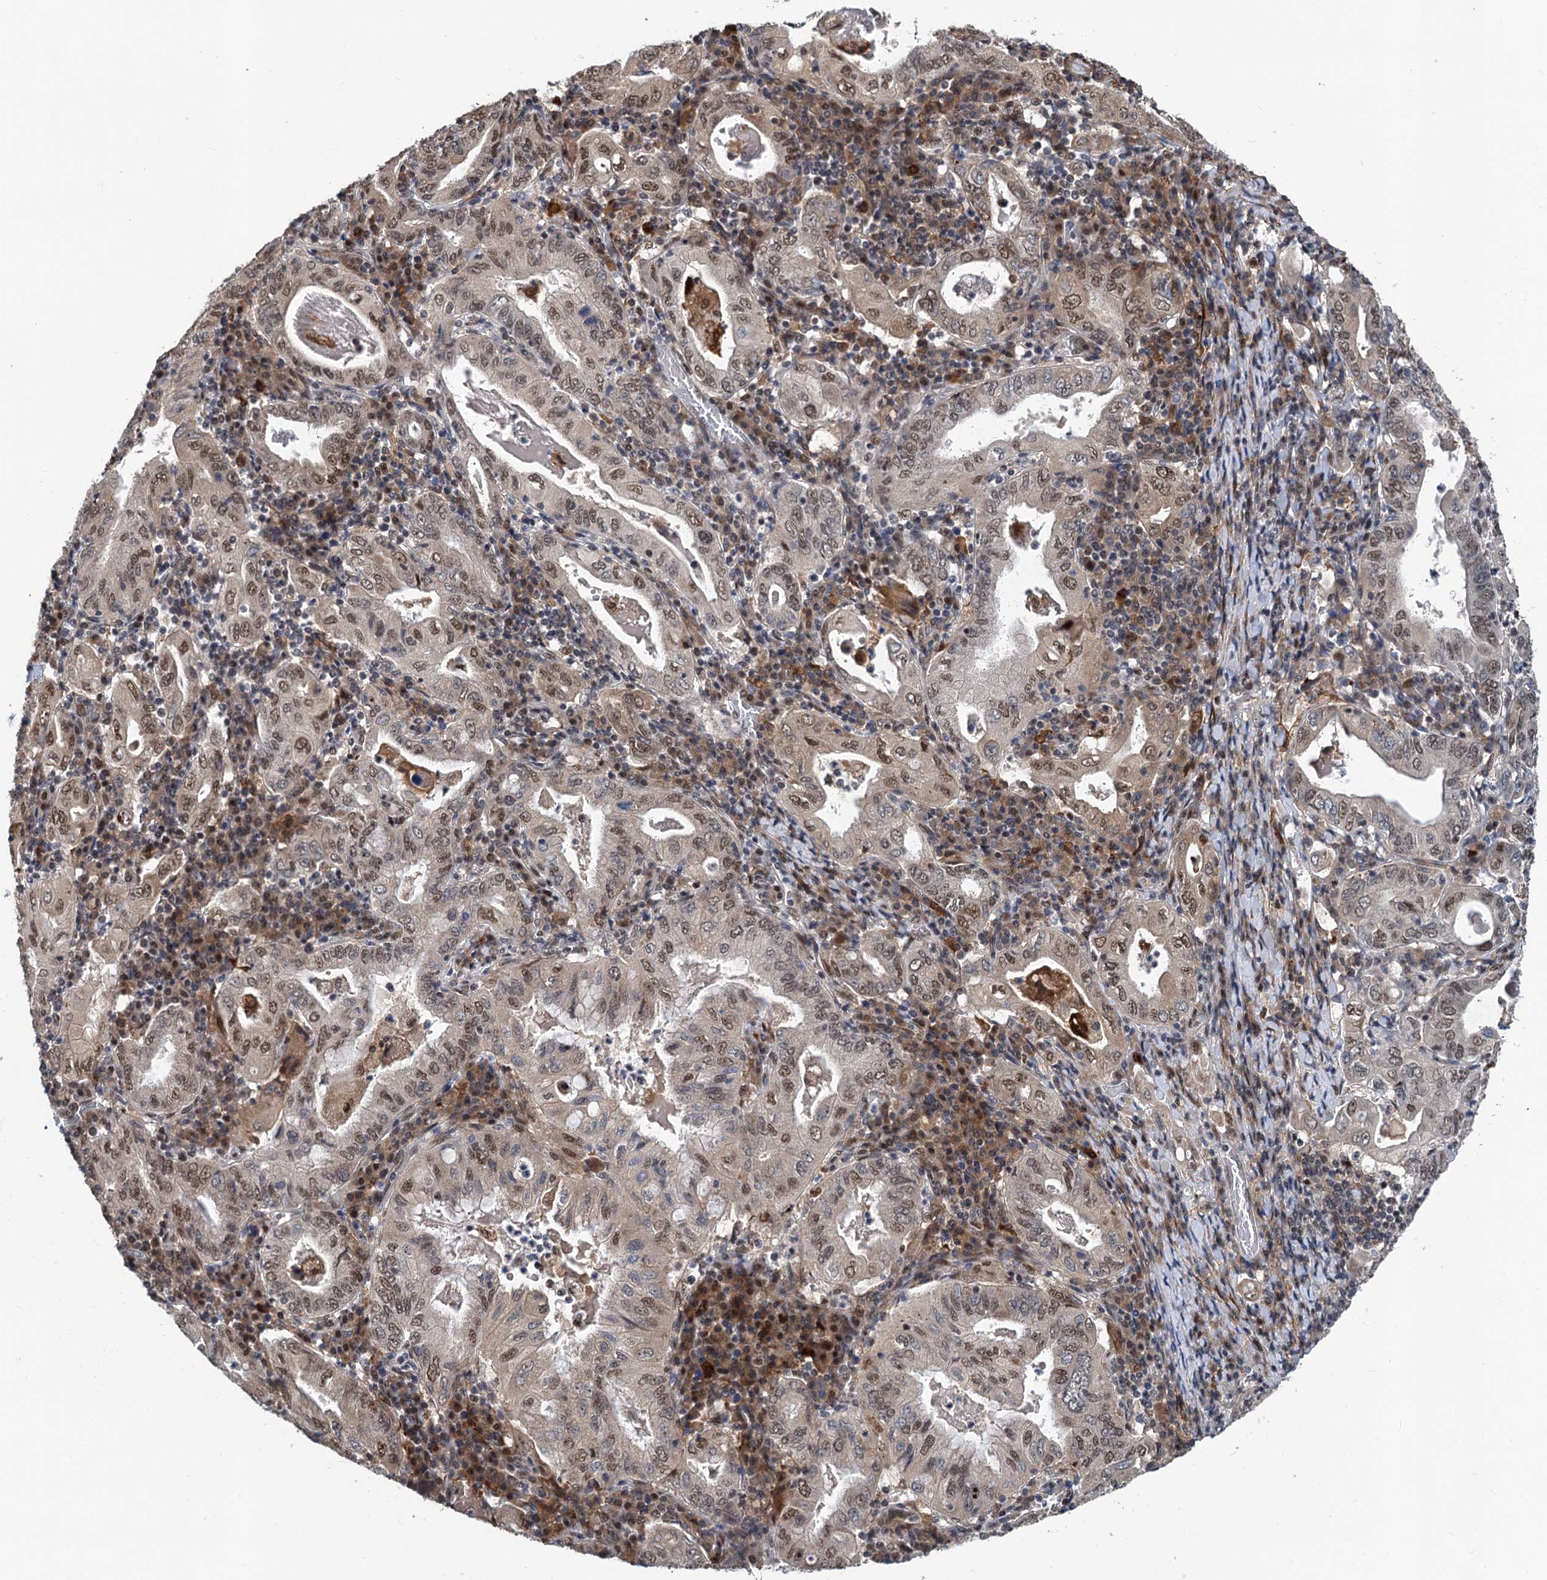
{"staining": {"intensity": "weak", "quantity": "25%-75%", "location": "nuclear"}, "tissue": "stomach cancer", "cell_type": "Tumor cells", "image_type": "cancer", "snomed": [{"axis": "morphology", "description": "Normal tissue, NOS"}, {"axis": "morphology", "description": "Adenocarcinoma, NOS"}, {"axis": "topography", "description": "Esophagus"}, {"axis": "topography", "description": "Stomach, upper"}, {"axis": "topography", "description": "Peripheral nerve tissue"}], "caption": "DAB immunohistochemical staining of adenocarcinoma (stomach) exhibits weak nuclear protein staining in about 25%-75% of tumor cells.", "gene": "PHF8", "patient": {"sex": "male", "age": 62}}